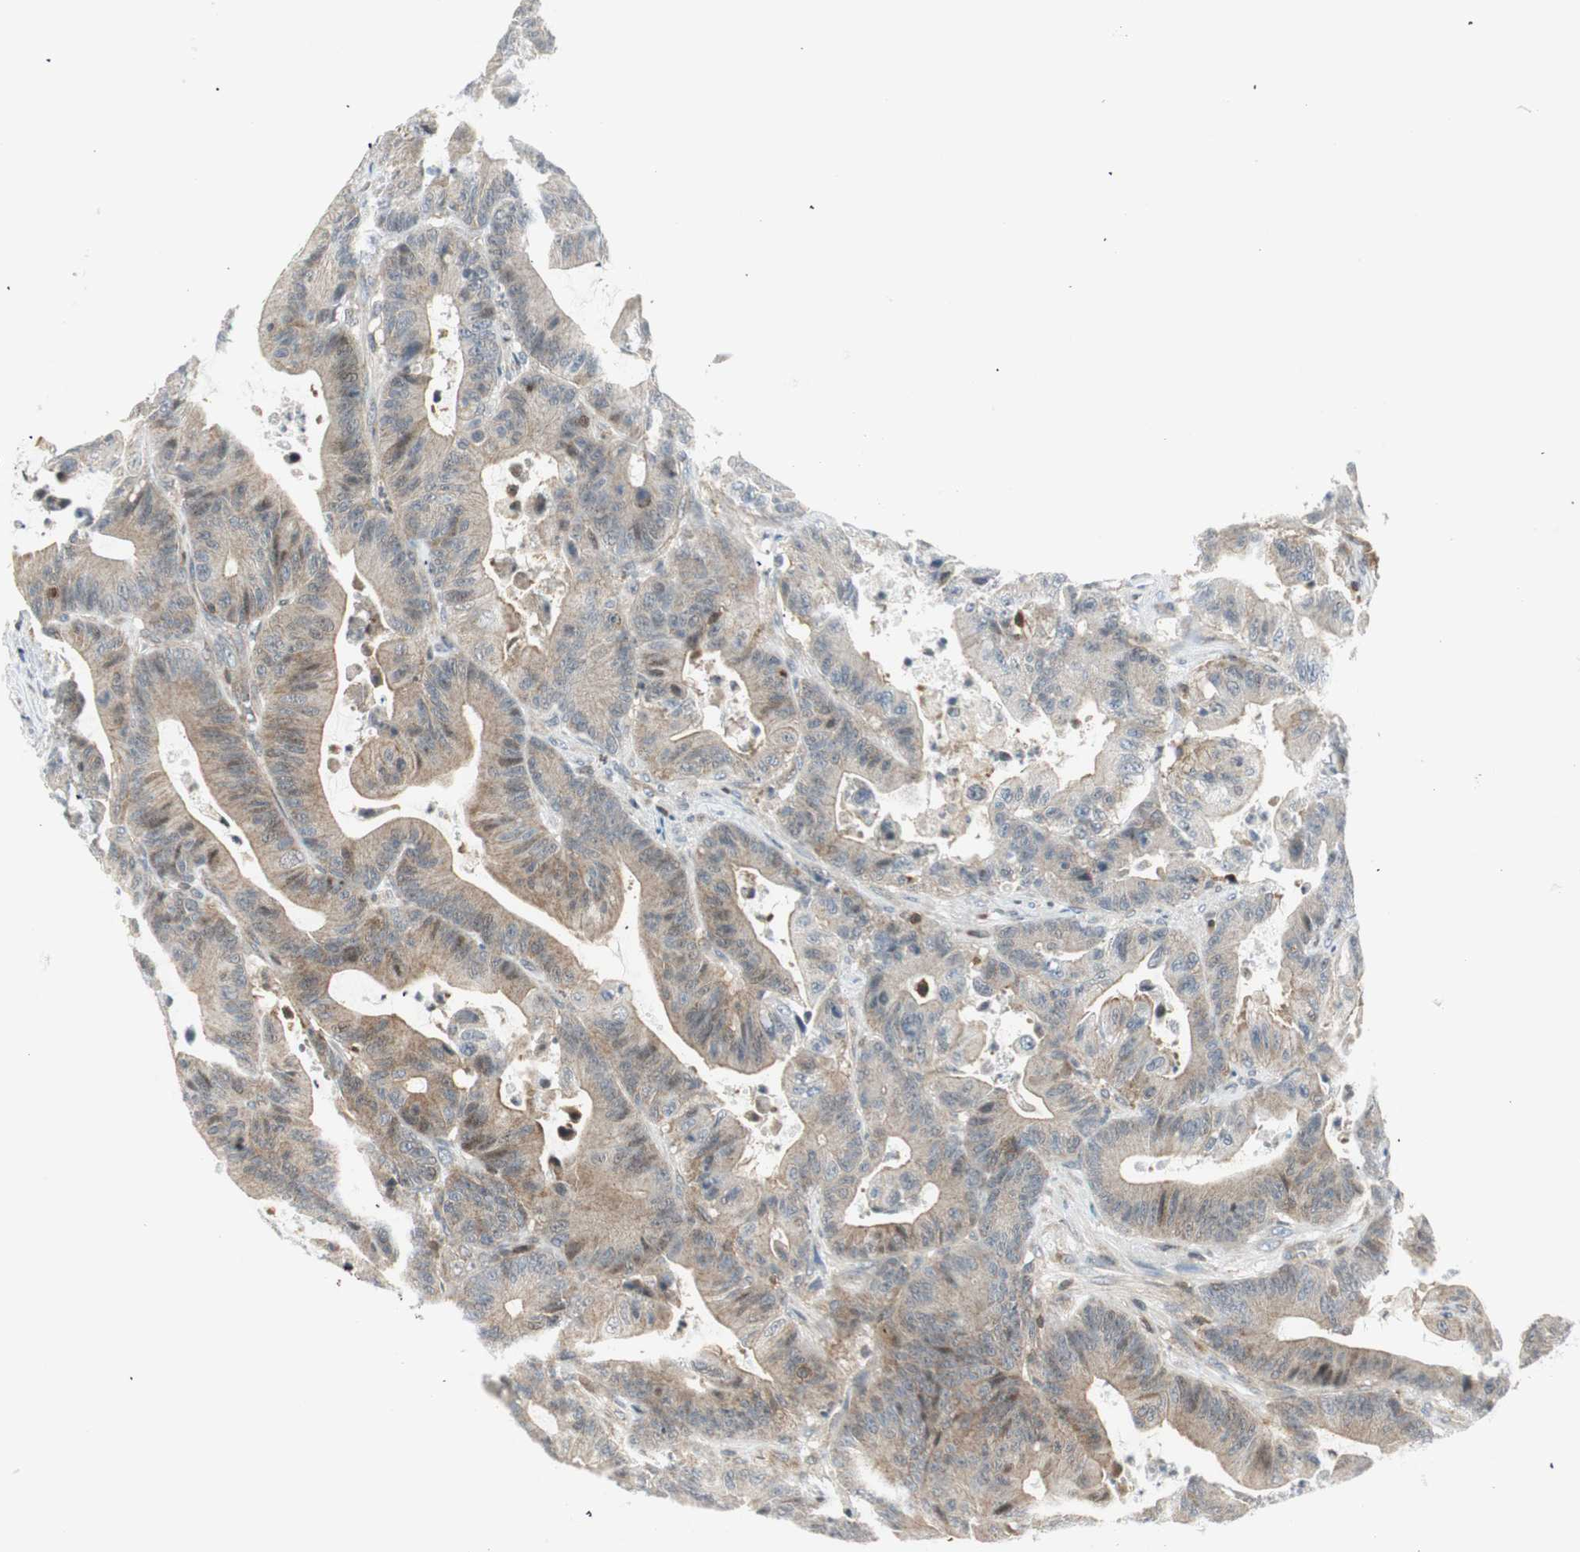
{"staining": {"intensity": "weak", "quantity": ">75%", "location": "cytoplasmic/membranous,nuclear"}, "tissue": "colorectal cancer", "cell_type": "Tumor cells", "image_type": "cancer", "snomed": [{"axis": "morphology", "description": "Adenocarcinoma, NOS"}, {"axis": "topography", "description": "Colon"}], "caption": "The immunohistochemical stain labels weak cytoplasmic/membranous and nuclear positivity in tumor cells of colorectal cancer (adenocarcinoma) tissue.", "gene": "PPP1CA", "patient": {"sex": "female", "age": 84}}